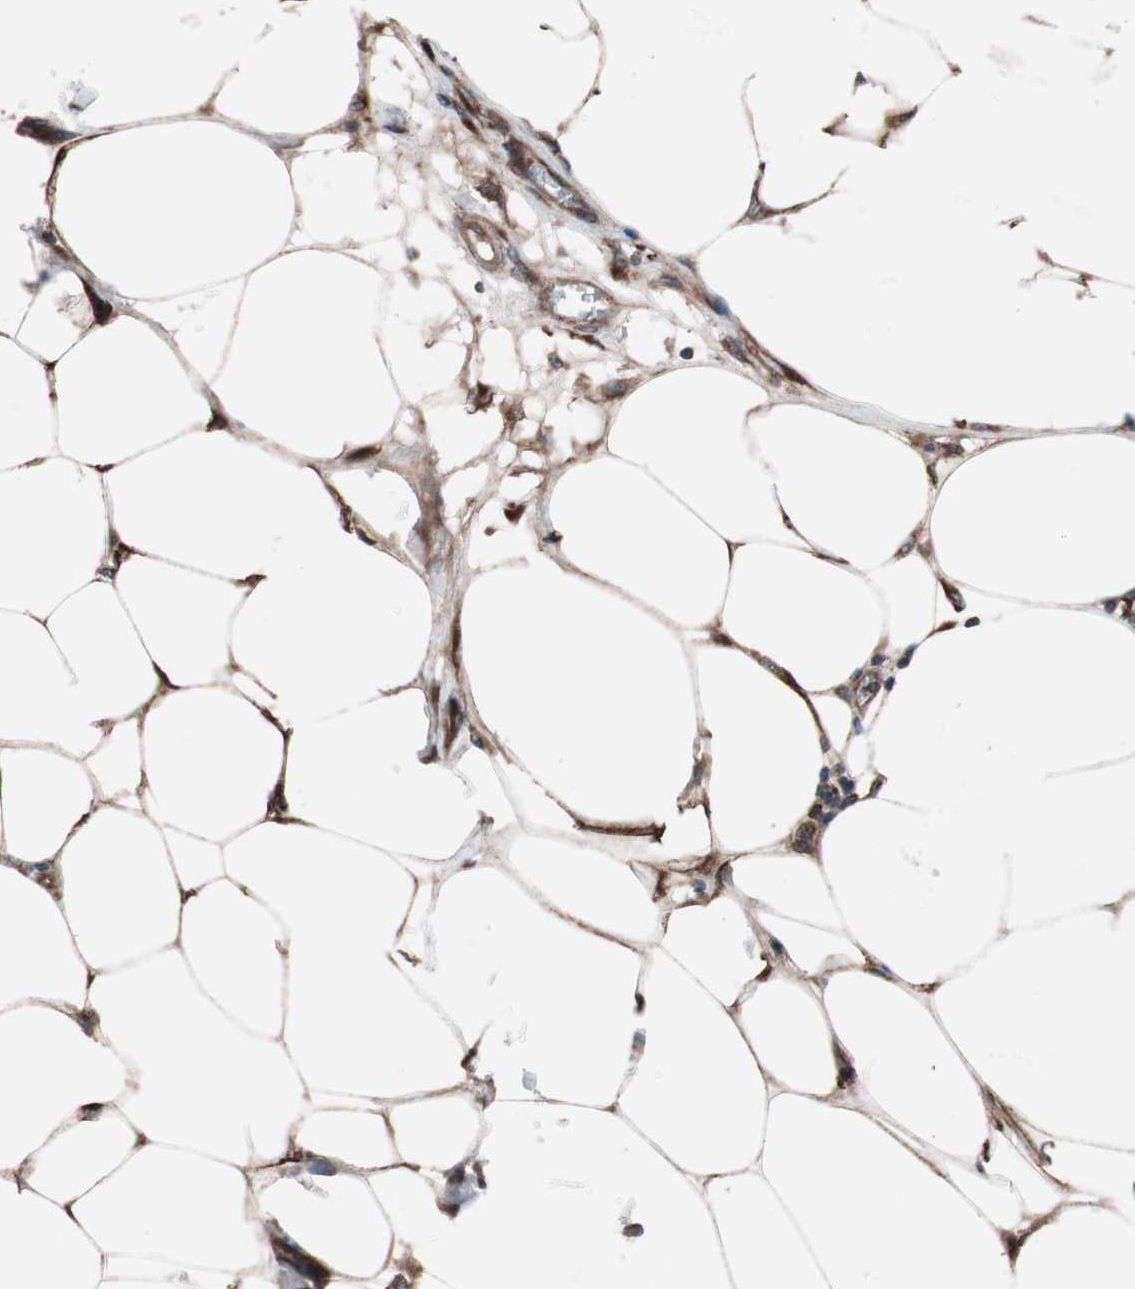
{"staining": {"intensity": "strong", "quantity": ">75%", "location": "cytoplasmic/membranous"}, "tissue": "breast cancer", "cell_type": "Tumor cells", "image_type": "cancer", "snomed": [{"axis": "morphology", "description": "Duct carcinoma"}, {"axis": "topography", "description": "Breast"}], "caption": "A histopathology image of breast invasive ductal carcinoma stained for a protein demonstrates strong cytoplasmic/membranous brown staining in tumor cells.", "gene": "SEC31A", "patient": {"sex": "female", "age": 80}}